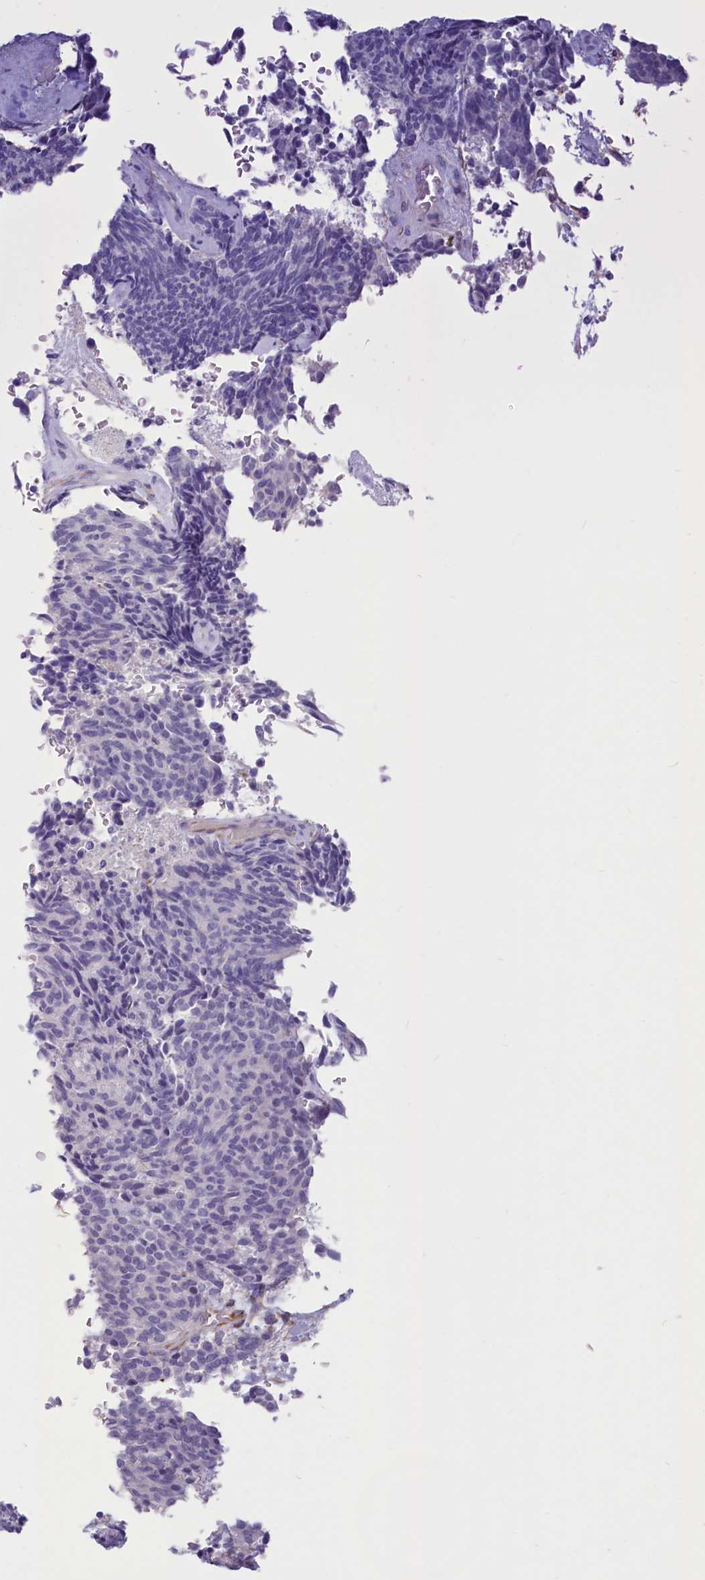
{"staining": {"intensity": "negative", "quantity": "none", "location": "none"}, "tissue": "carcinoid", "cell_type": "Tumor cells", "image_type": "cancer", "snomed": [{"axis": "morphology", "description": "Carcinoid, malignant, NOS"}, {"axis": "topography", "description": "Pancreas"}], "caption": "Immunohistochemical staining of human carcinoid shows no significant expression in tumor cells. (DAB immunohistochemistry with hematoxylin counter stain).", "gene": "PROCR", "patient": {"sex": "female", "age": 54}}